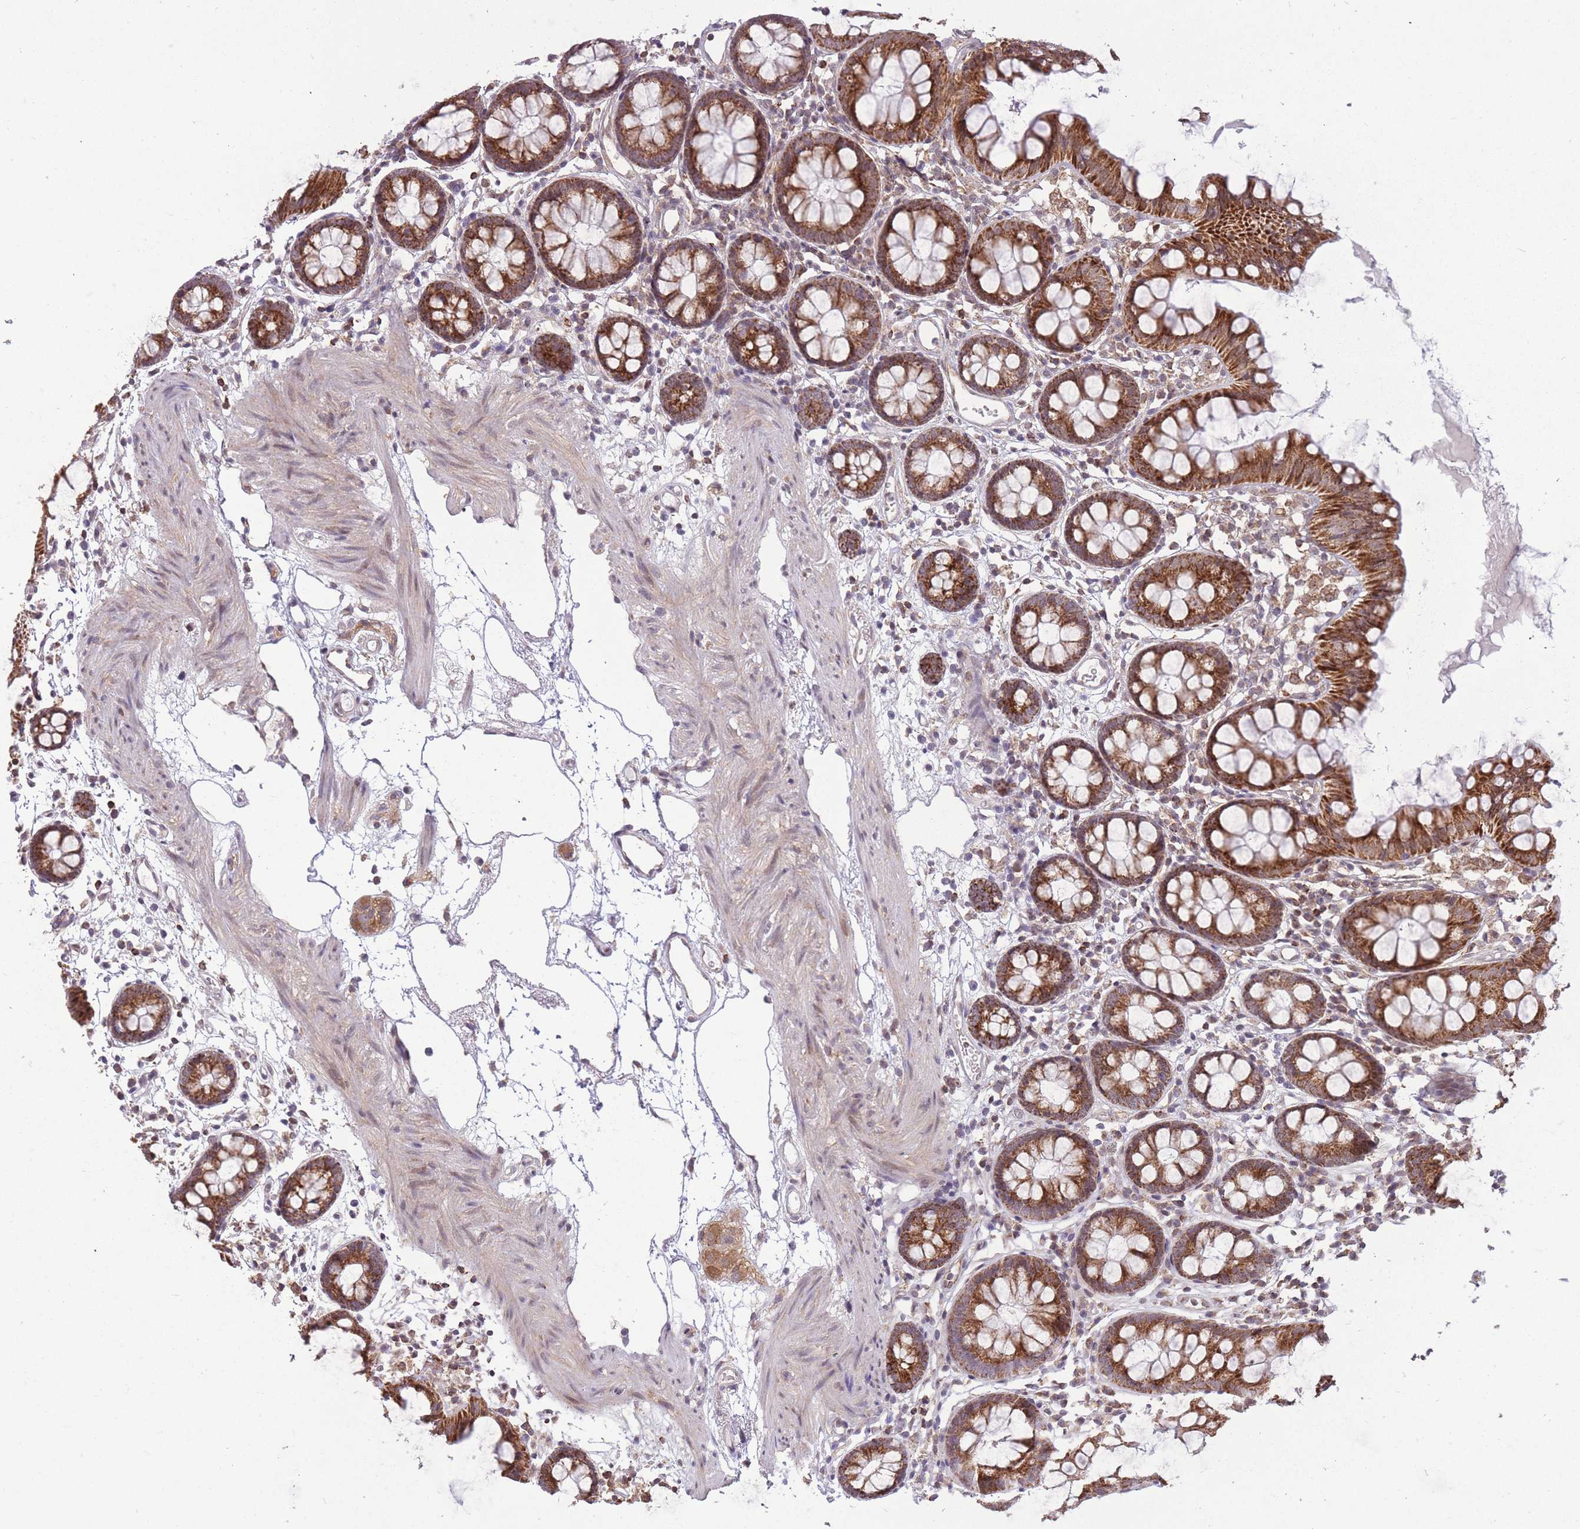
{"staining": {"intensity": "weak", "quantity": "25%-75%", "location": "cytoplasmic/membranous"}, "tissue": "colon", "cell_type": "Endothelial cells", "image_type": "normal", "snomed": [{"axis": "morphology", "description": "Normal tissue, NOS"}, {"axis": "topography", "description": "Colon"}], "caption": "About 25%-75% of endothelial cells in benign human colon show weak cytoplasmic/membranous protein staining as visualized by brown immunohistochemical staining.", "gene": "DPYSL4", "patient": {"sex": "female", "age": 84}}